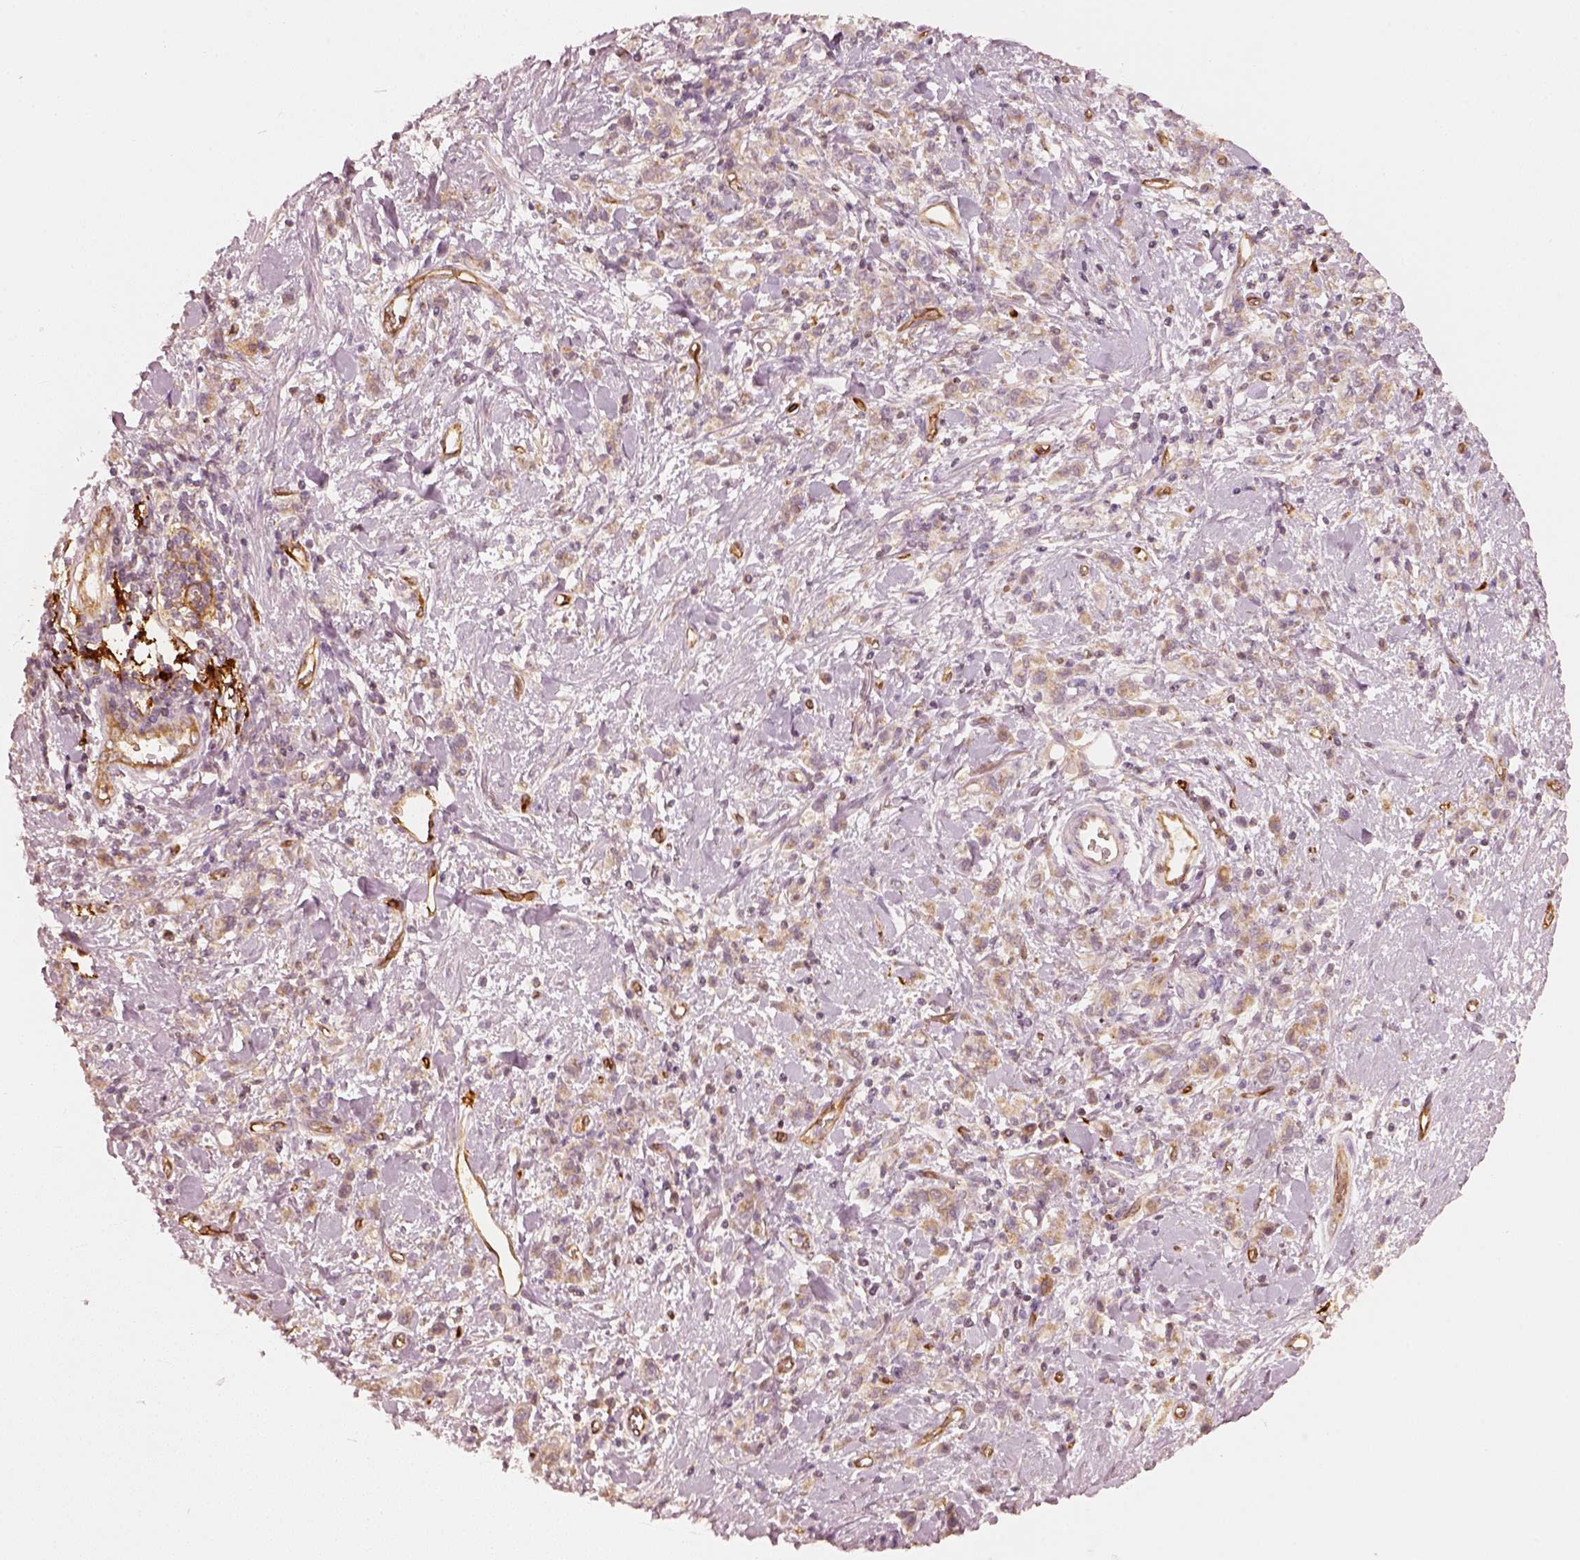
{"staining": {"intensity": "weak", "quantity": ">75%", "location": "cytoplasmic/membranous"}, "tissue": "stomach cancer", "cell_type": "Tumor cells", "image_type": "cancer", "snomed": [{"axis": "morphology", "description": "Adenocarcinoma, NOS"}, {"axis": "topography", "description": "Stomach"}], "caption": "Immunohistochemical staining of human stomach cancer (adenocarcinoma) demonstrates low levels of weak cytoplasmic/membranous protein expression in about >75% of tumor cells.", "gene": "FSCN1", "patient": {"sex": "male", "age": 77}}